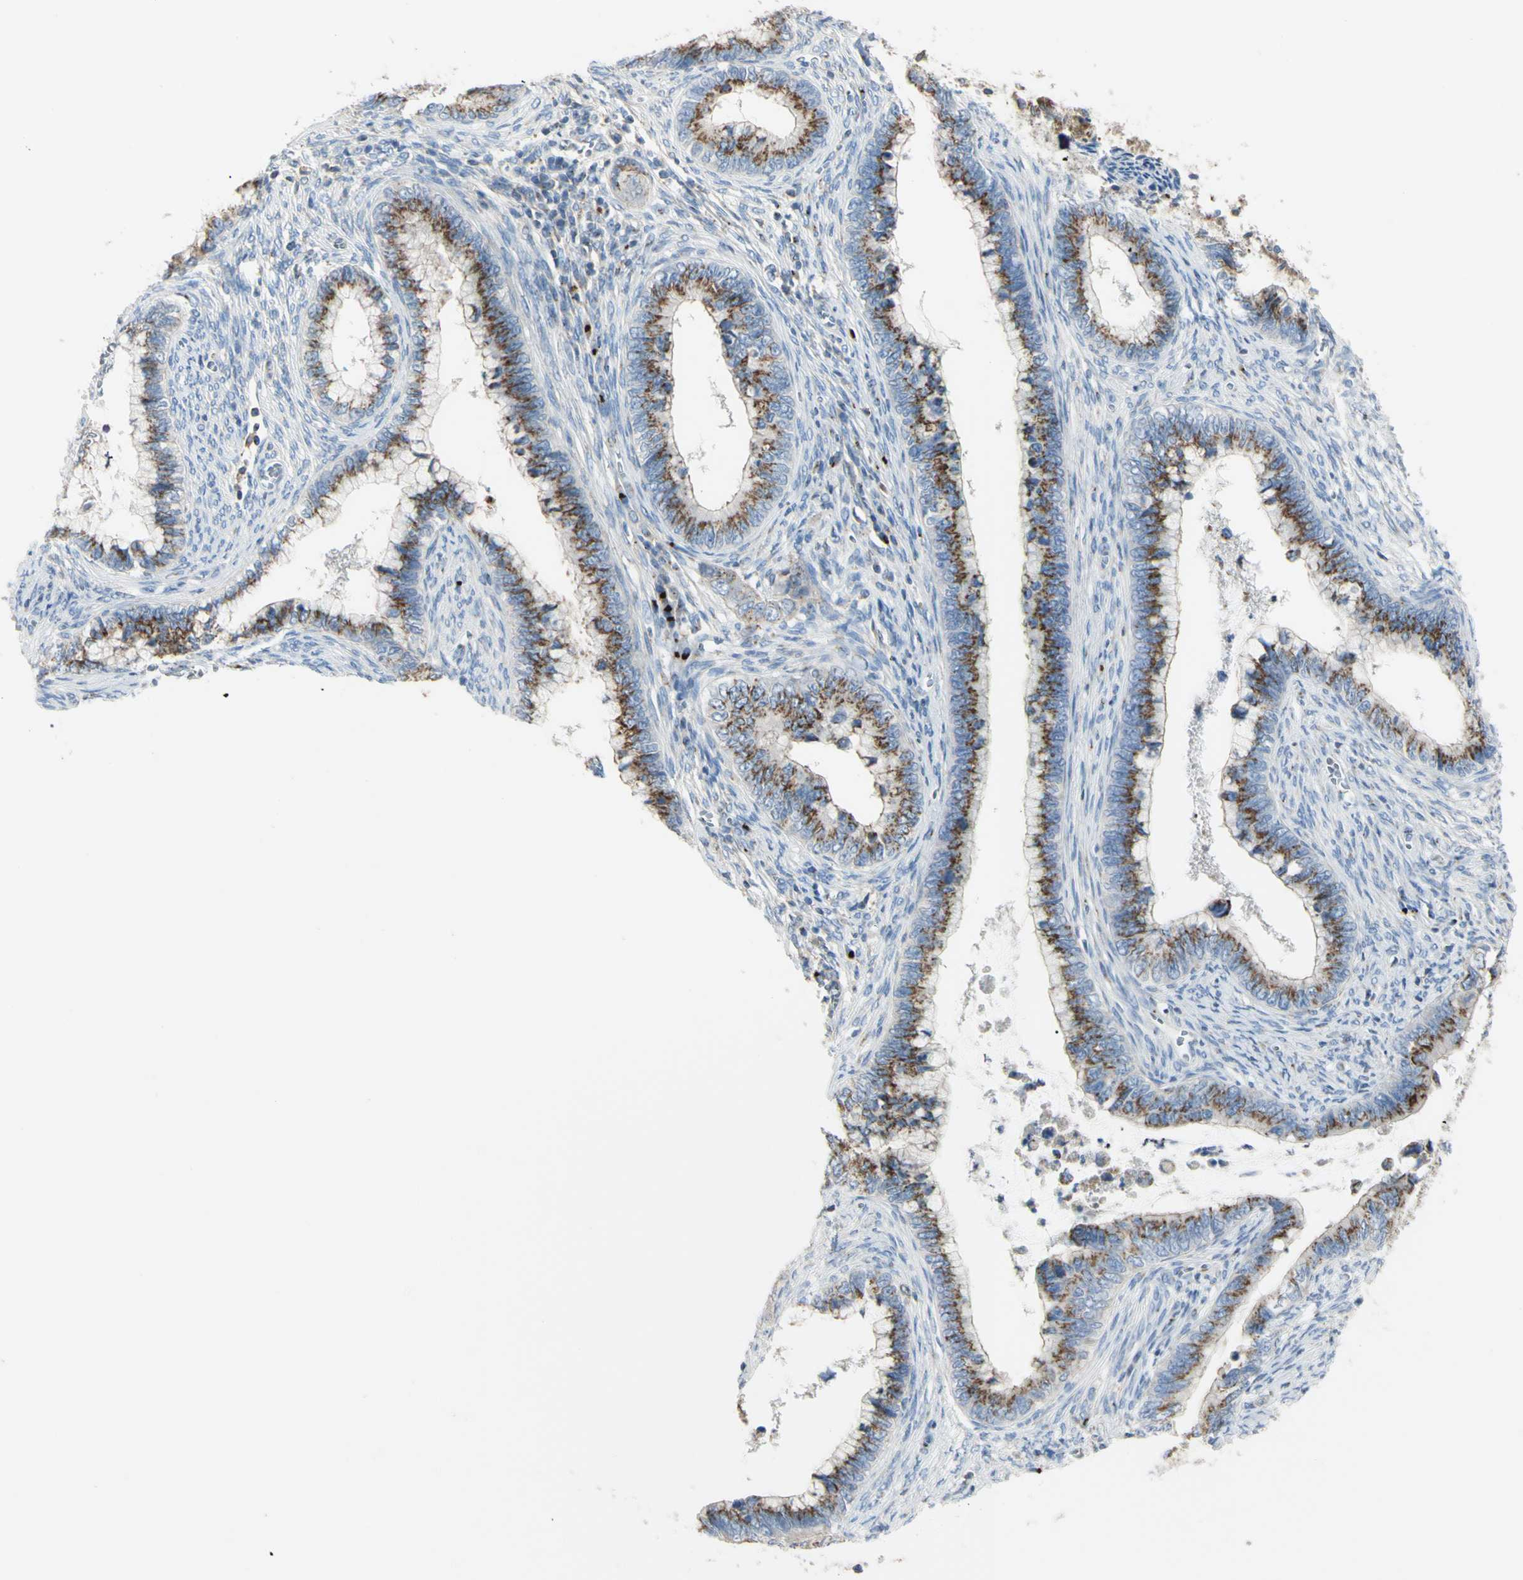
{"staining": {"intensity": "moderate", "quantity": ">75%", "location": "cytoplasmic/membranous"}, "tissue": "cervical cancer", "cell_type": "Tumor cells", "image_type": "cancer", "snomed": [{"axis": "morphology", "description": "Adenocarcinoma, NOS"}, {"axis": "topography", "description": "Cervix"}], "caption": "High-magnification brightfield microscopy of cervical cancer stained with DAB (3,3'-diaminobenzidine) (brown) and counterstained with hematoxylin (blue). tumor cells exhibit moderate cytoplasmic/membranous expression is seen in about>75% of cells. (DAB IHC with brightfield microscopy, high magnification).", "gene": "B4GALT3", "patient": {"sex": "female", "age": 44}}